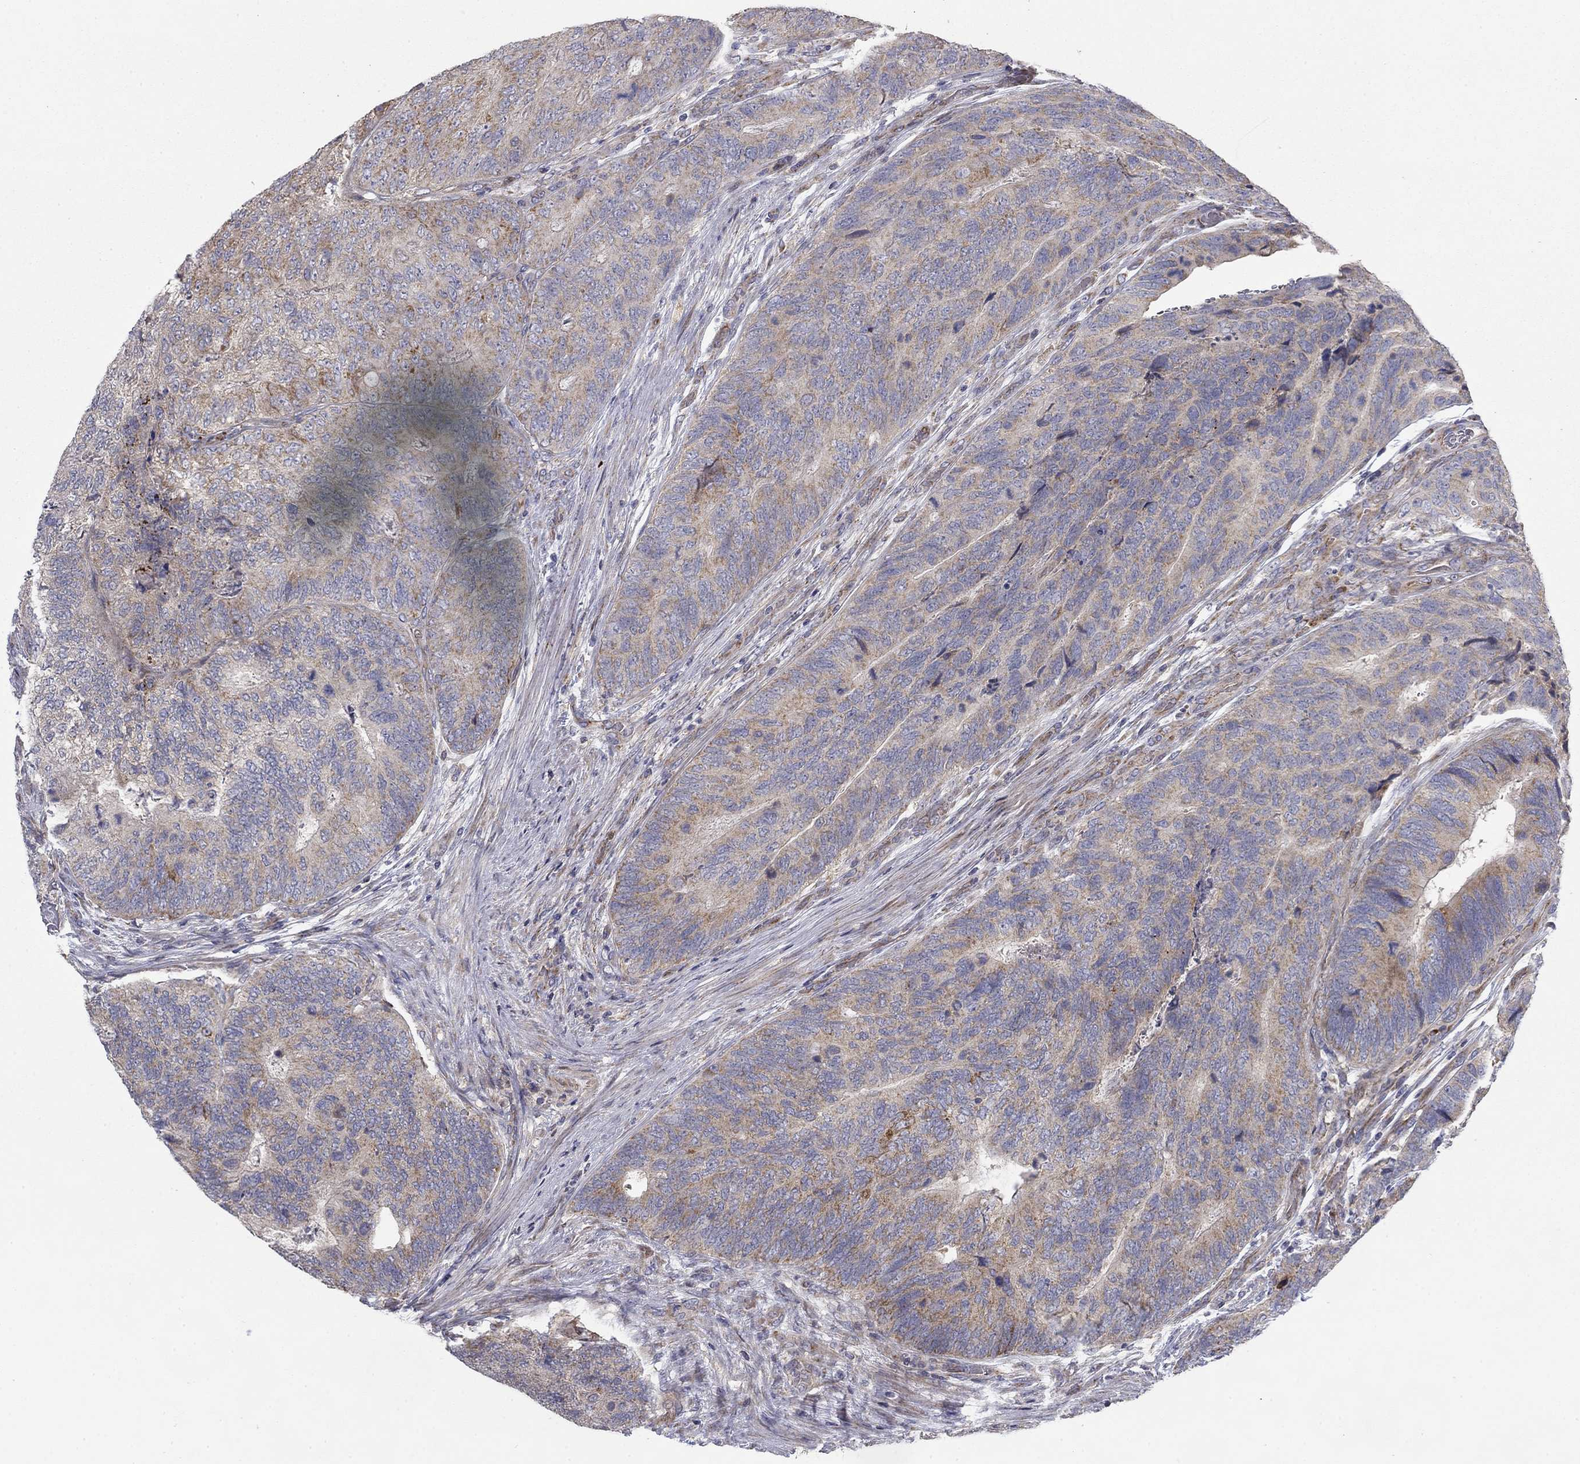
{"staining": {"intensity": "moderate", "quantity": "<25%", "location": "cytoplasmic/membranous"}, "tissue": "colorectal cancer", "cell_type": "Tumor cells", "image_type": "cancer", "snomed": [{"axis": "morphology", "description": "Adenocarcinoma, NOS"}, {"axis": "topography", "description": "Colon"}], "caption": "Colorectal adenocarcinoma was stained to show a protein in brown. There is low levels of moderate cytoplasmic/membranous expression in about <25% of tumor cells.", "gene": "MMAA", "patient": {"sex": "female", "age": 67}}